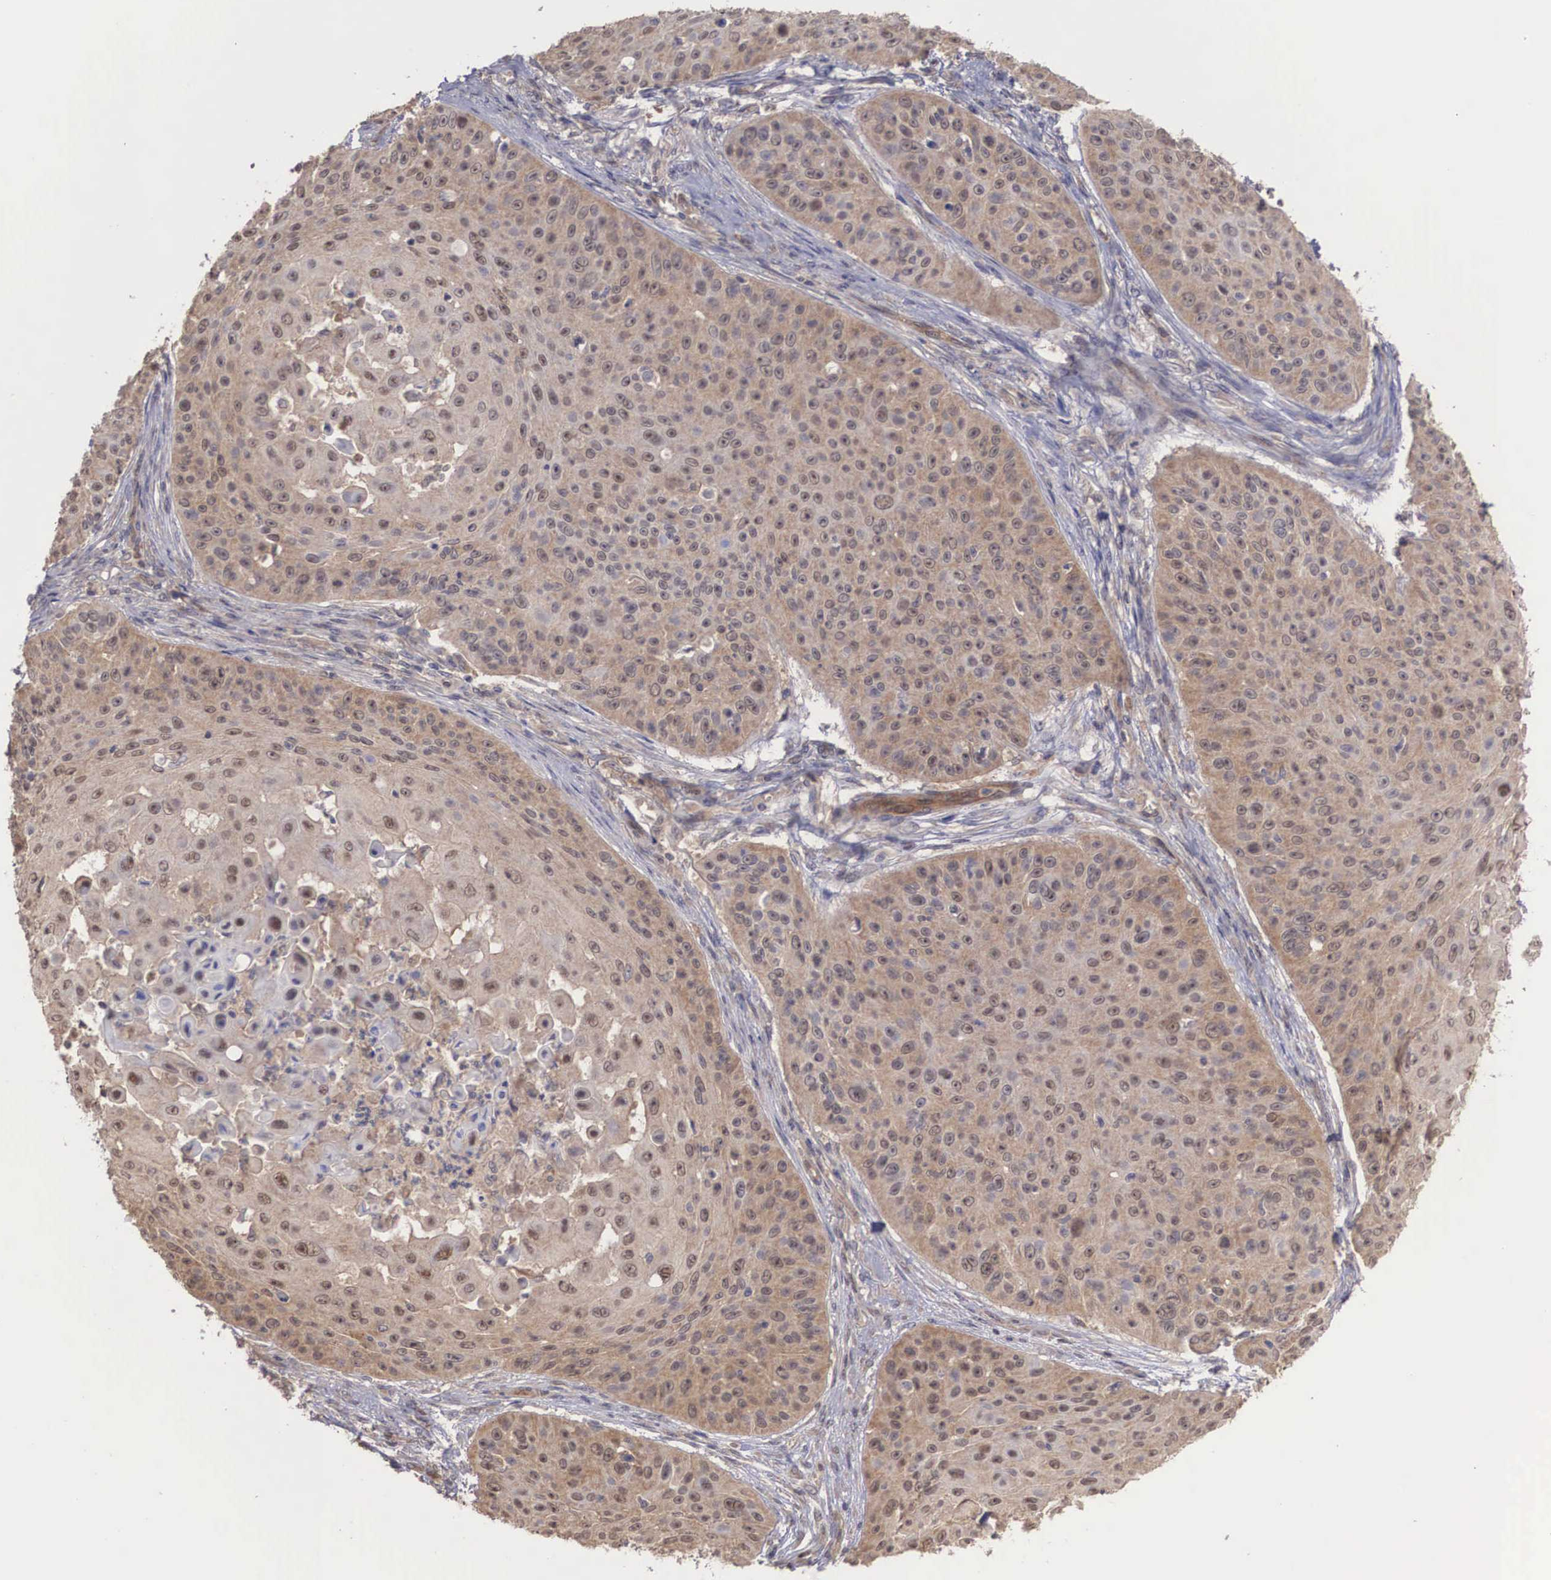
{"staining": {"intensity": "moderate", "quantity": ">75%", "location": "cytoplasmic/membranous,nuclear"}, "tissue": "skin cancer", "cell_type": "Tumor cells", "image_type": "cancer", "snomed": [{"axis": "morphology", "description": "Squamous cell carcinoma, NOS"}, {"axis": "topography", "description": "Skin"}], "caption": "This photomicrograph shows immunohistochemistry (IHC) staining of skin squamous cell carcinoma, with medium moderate cytoplasmic/membranous and nuclear staining in approximately >75% of tumor cells.", "gene": "DNAJB7", "patient": {"sex": "male", "age": 82}}